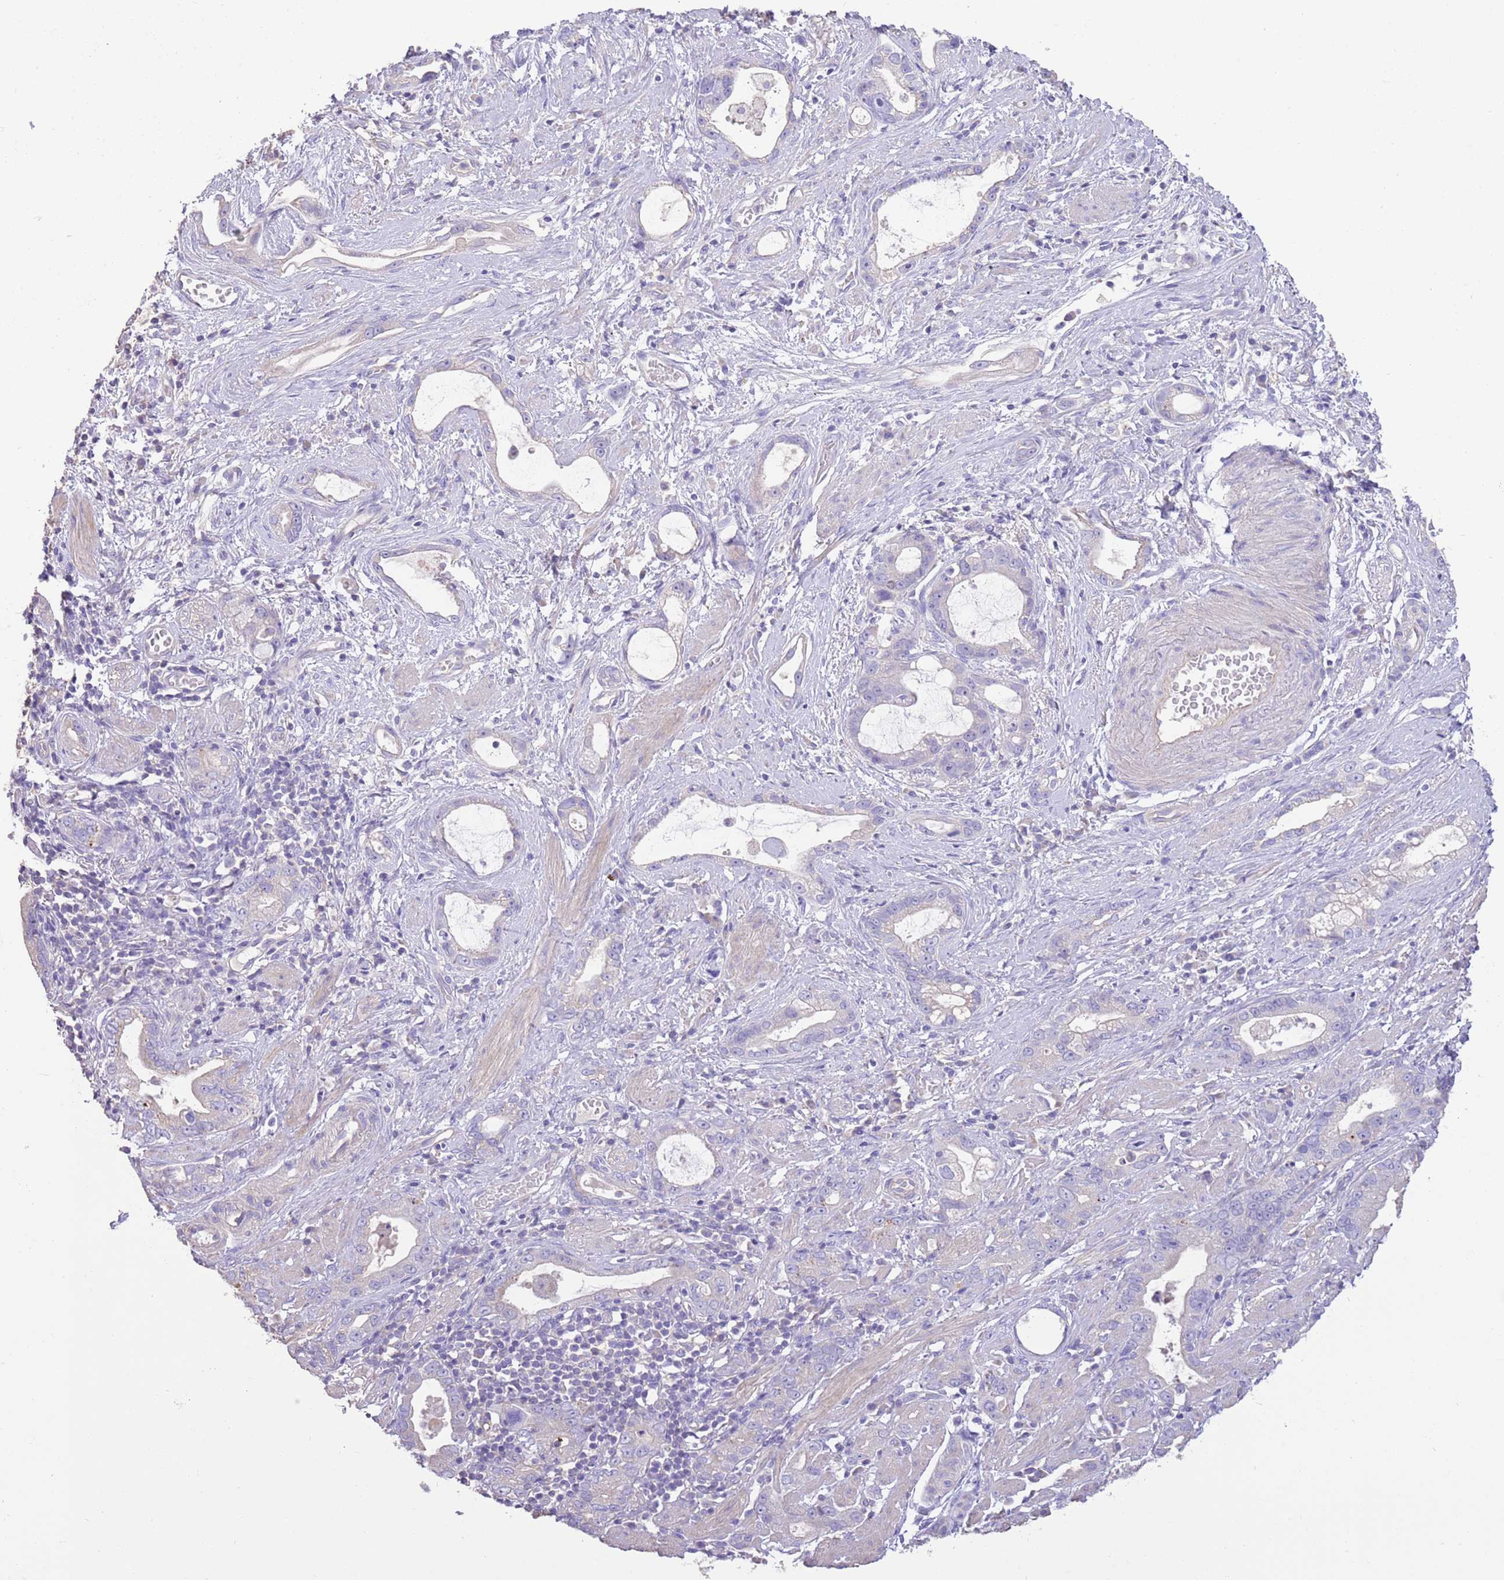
{"staining": {"intensity": "negative", "quantity": "none", "location": "none"}, "tissue": "stomach cancer", "cell_type": "Tumor cells", "image_type": "cancer", "snomed": [{"axis": "morphology", "description": "Adenocarcinoma, NOS"}, {"axis": "topography", "description": "Stomach"}], "caption": "IHC histopathology image of neoplastic tissue: stomach adenocarcinoma stained with DAB (3,3'-diaminobenzidine) exhibits no significant protein expression in tumor cells.", "gene": "SFTPA1", "patient": {"sex": "male", "age": 55}}